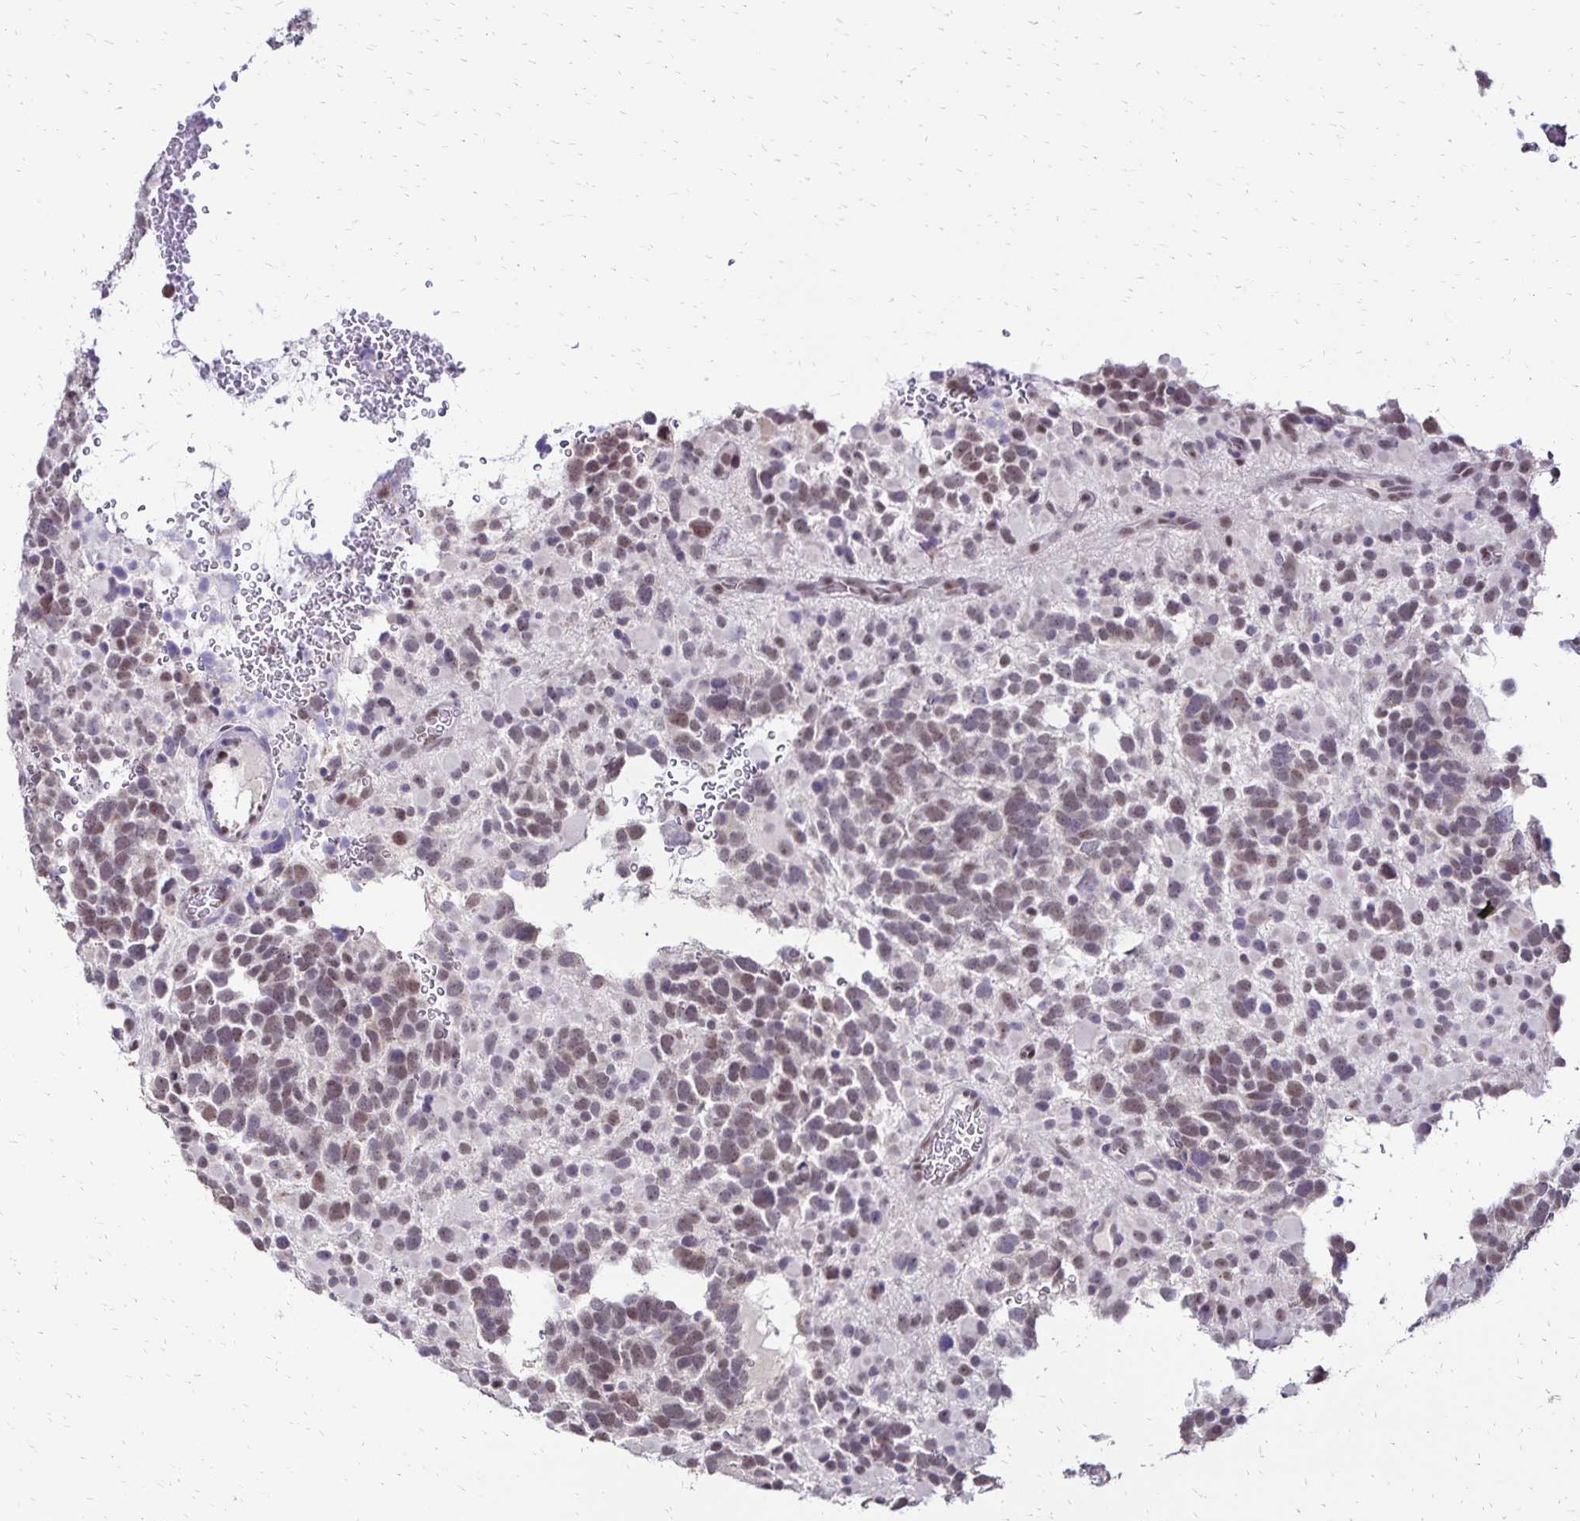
{"staining": {"intensity": "moderate", "quantity": "25%-75%", "location": "nuclear"}, "tissue": "glioma", "cell_type": "Tumor cells", "image_type": "cancer", "snomed": [{"axis": "morphology", "description": "Glioma, malignant, High grade"}, {"axis": "topography", "description": "Brain"}], "caption": "This photomicrograph displays IHC staining of malignant high-grade glioma, with medium moderate nuclear positivity in about 25%-75% of tumor cells.", "gene": "POLB", "patient": {"sex": "female", "age": 40}}